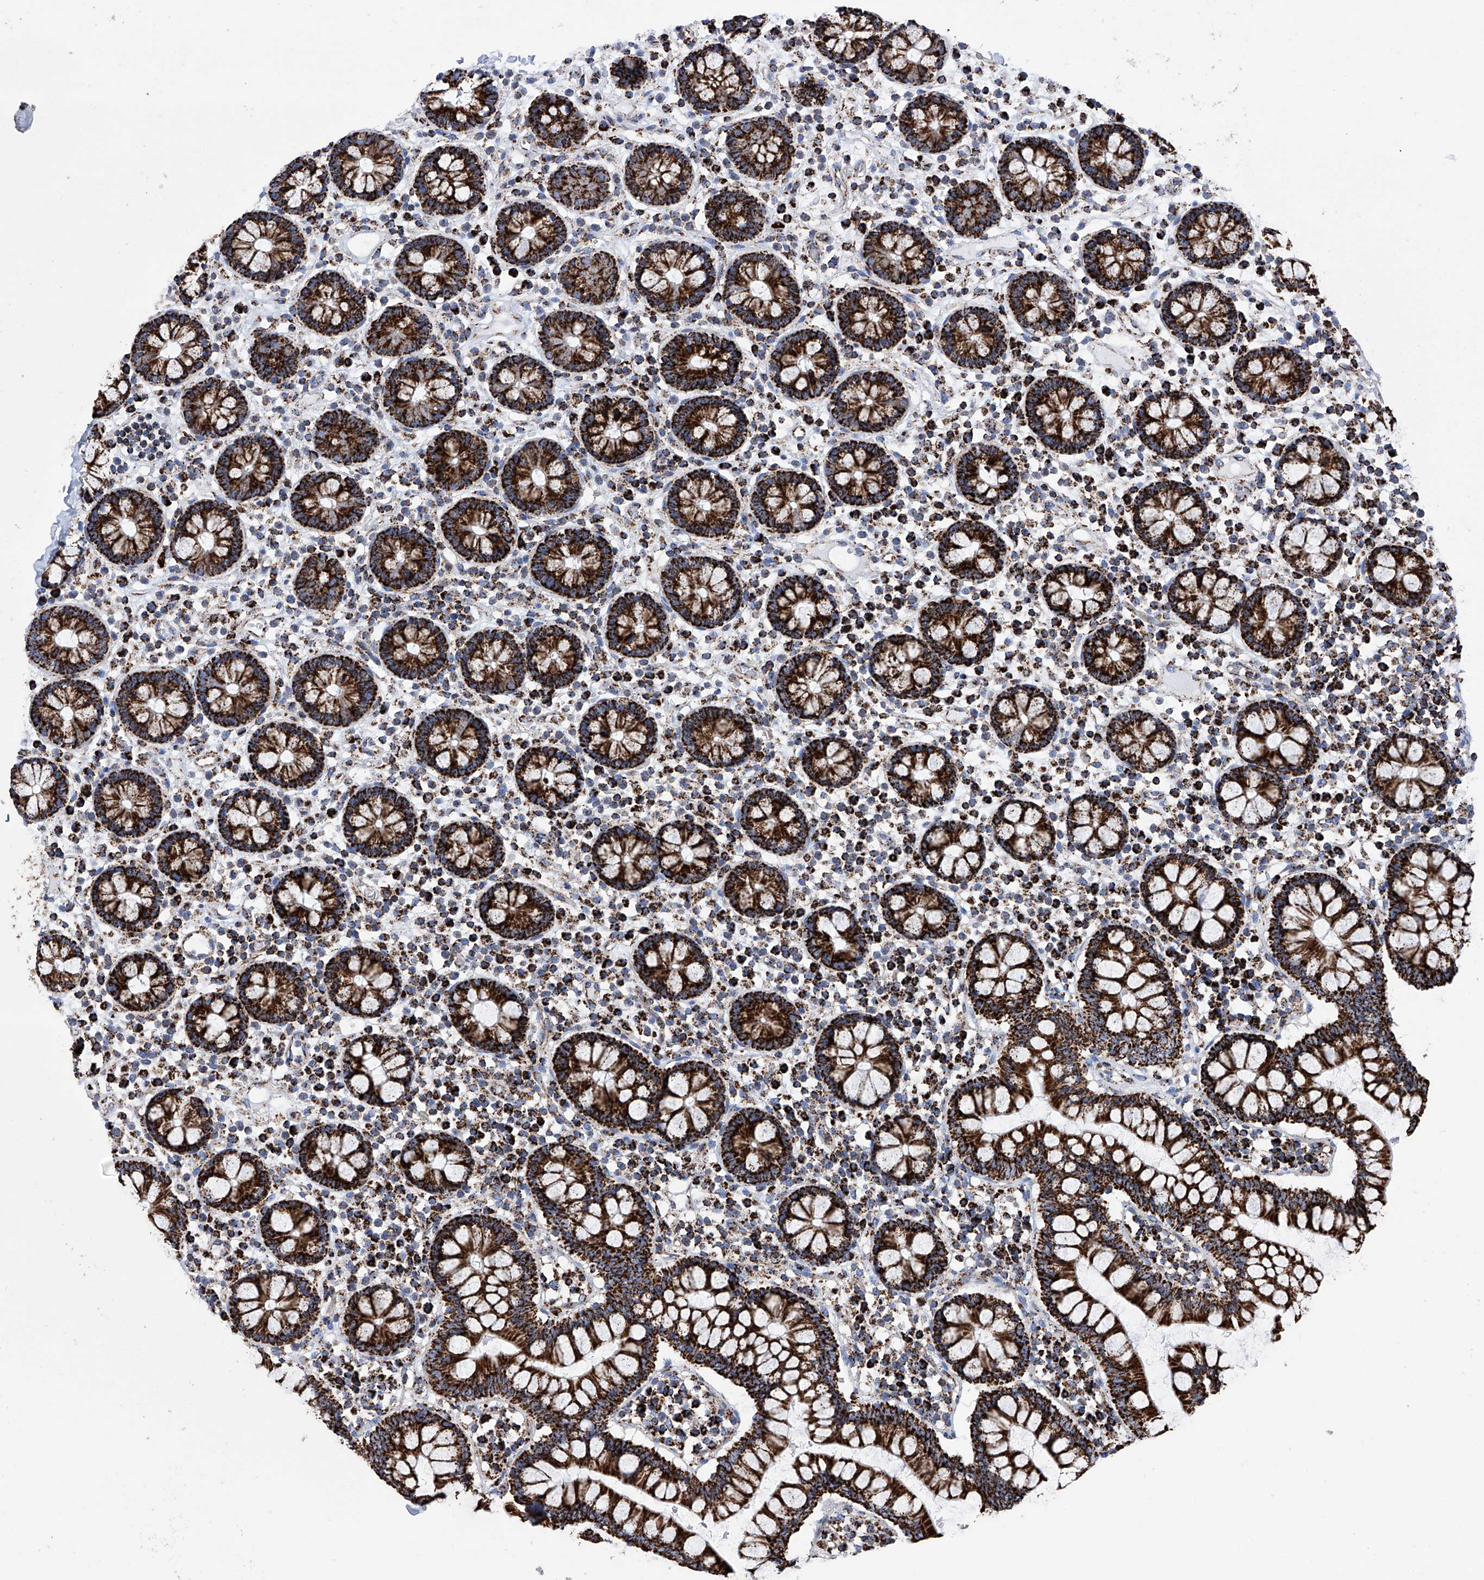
{"staining": {"intensity": "moderate", "quantity": ">75%", "location": "cytoplasmic/membranous"}, "tissue": "colon", "cell_type": "Endothelial cells", "image_type": "normal", "snomed": [{"axis": "morphology", "description": "Normal tissue, NOS"}, {"axis": "topography", "description": "Colon"}], "caption": "Unremarkable colon exhibits moderate cytoplasmic/membranous expression in about >75% of endothelial cells.", "gene": "ATP5PF", "patient": {"sex": "female", "age": 79}}